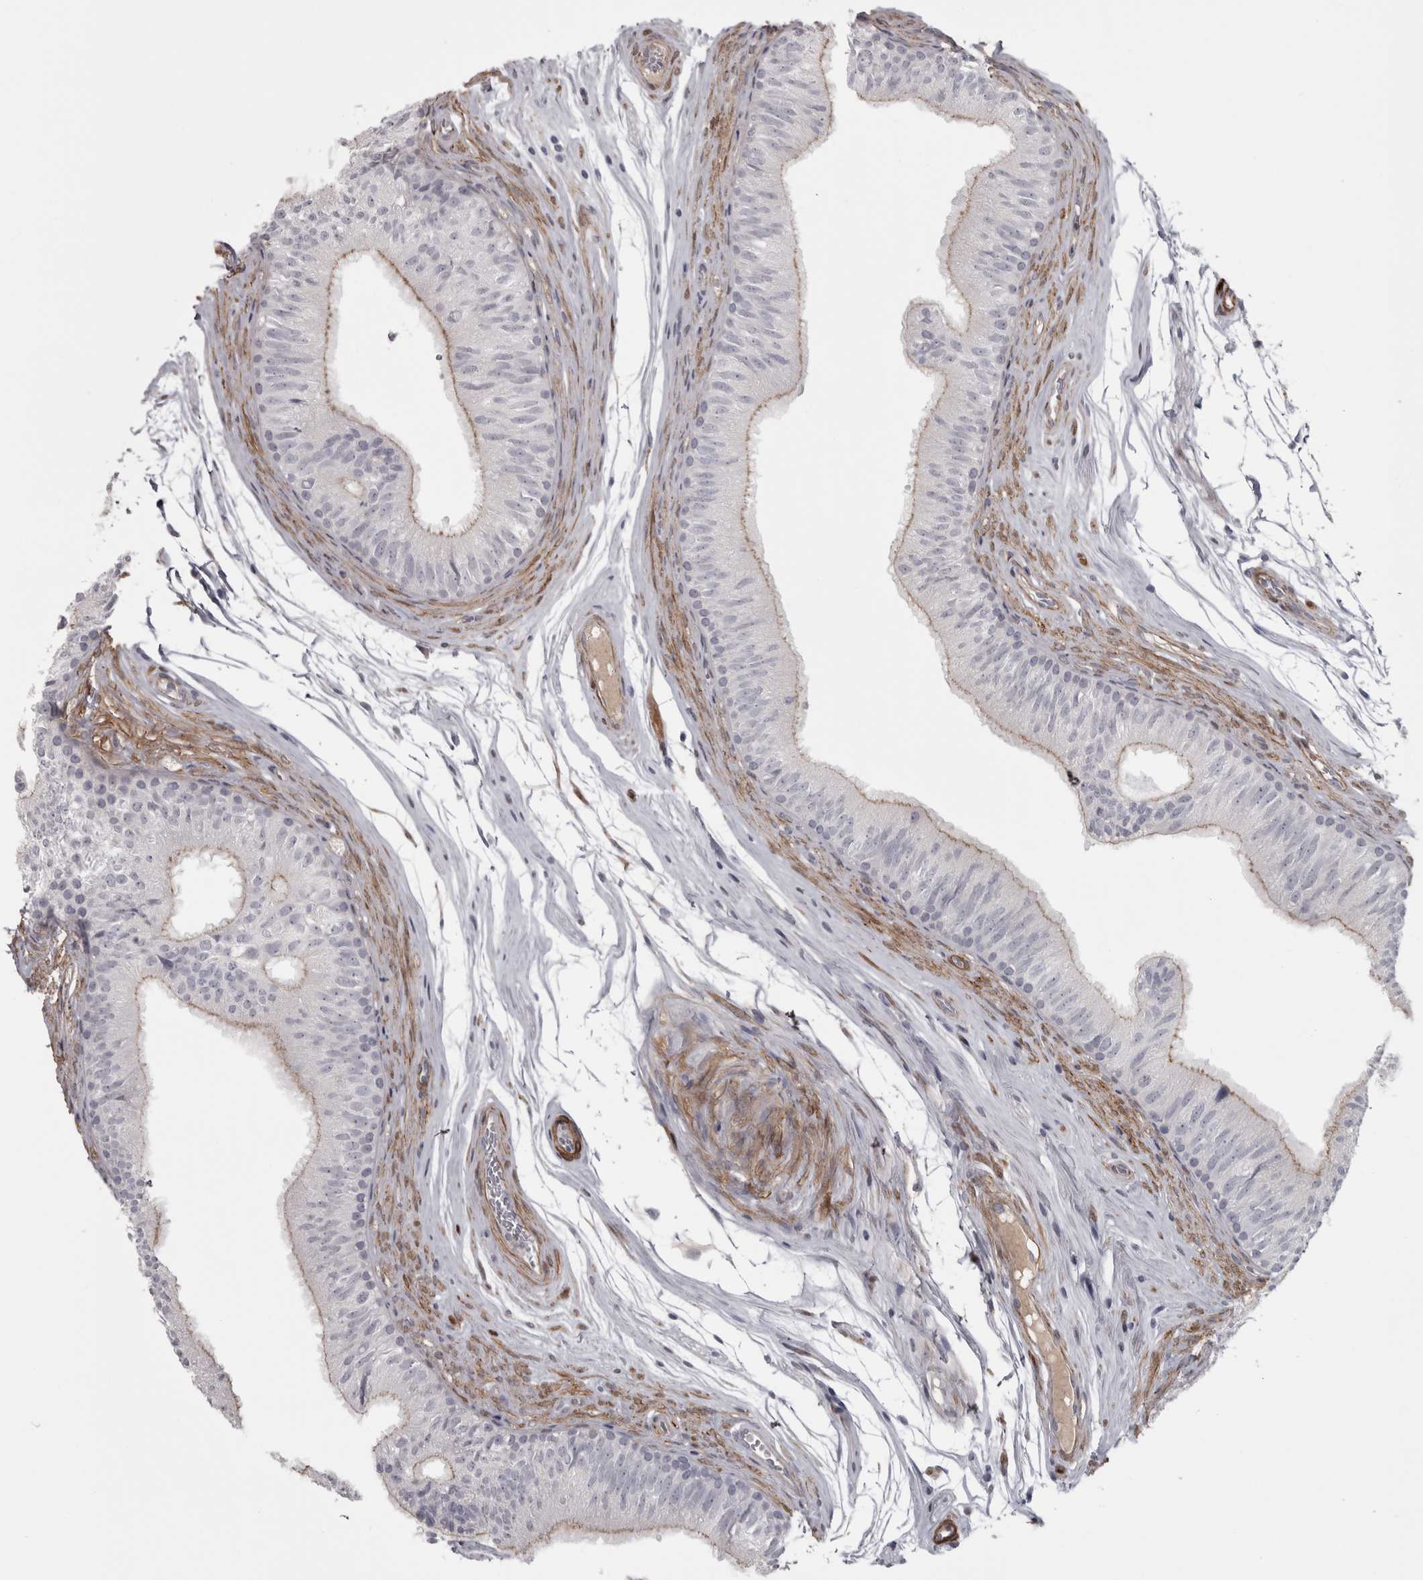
{"staining": {"intensity": "weak", "quantity": "<25%", "location": "cytoplasmic/membranous"}, "tissue": "epididymis", "cell_type": "Glandular cells", "image_type": "normal", "snomed": [{"axis": "morphology", "description": "Normal tissue, NOS"}, {"axis": "topography", "description": "Epididymis"}], "caption": "Immunohistochemistry photomicrograph of normal human epididymis stained for a protein (brown), which shows no expression in glandular cells.", "gene": "PPP1R12B", "patient": {"sex": "male", "age": 36}}